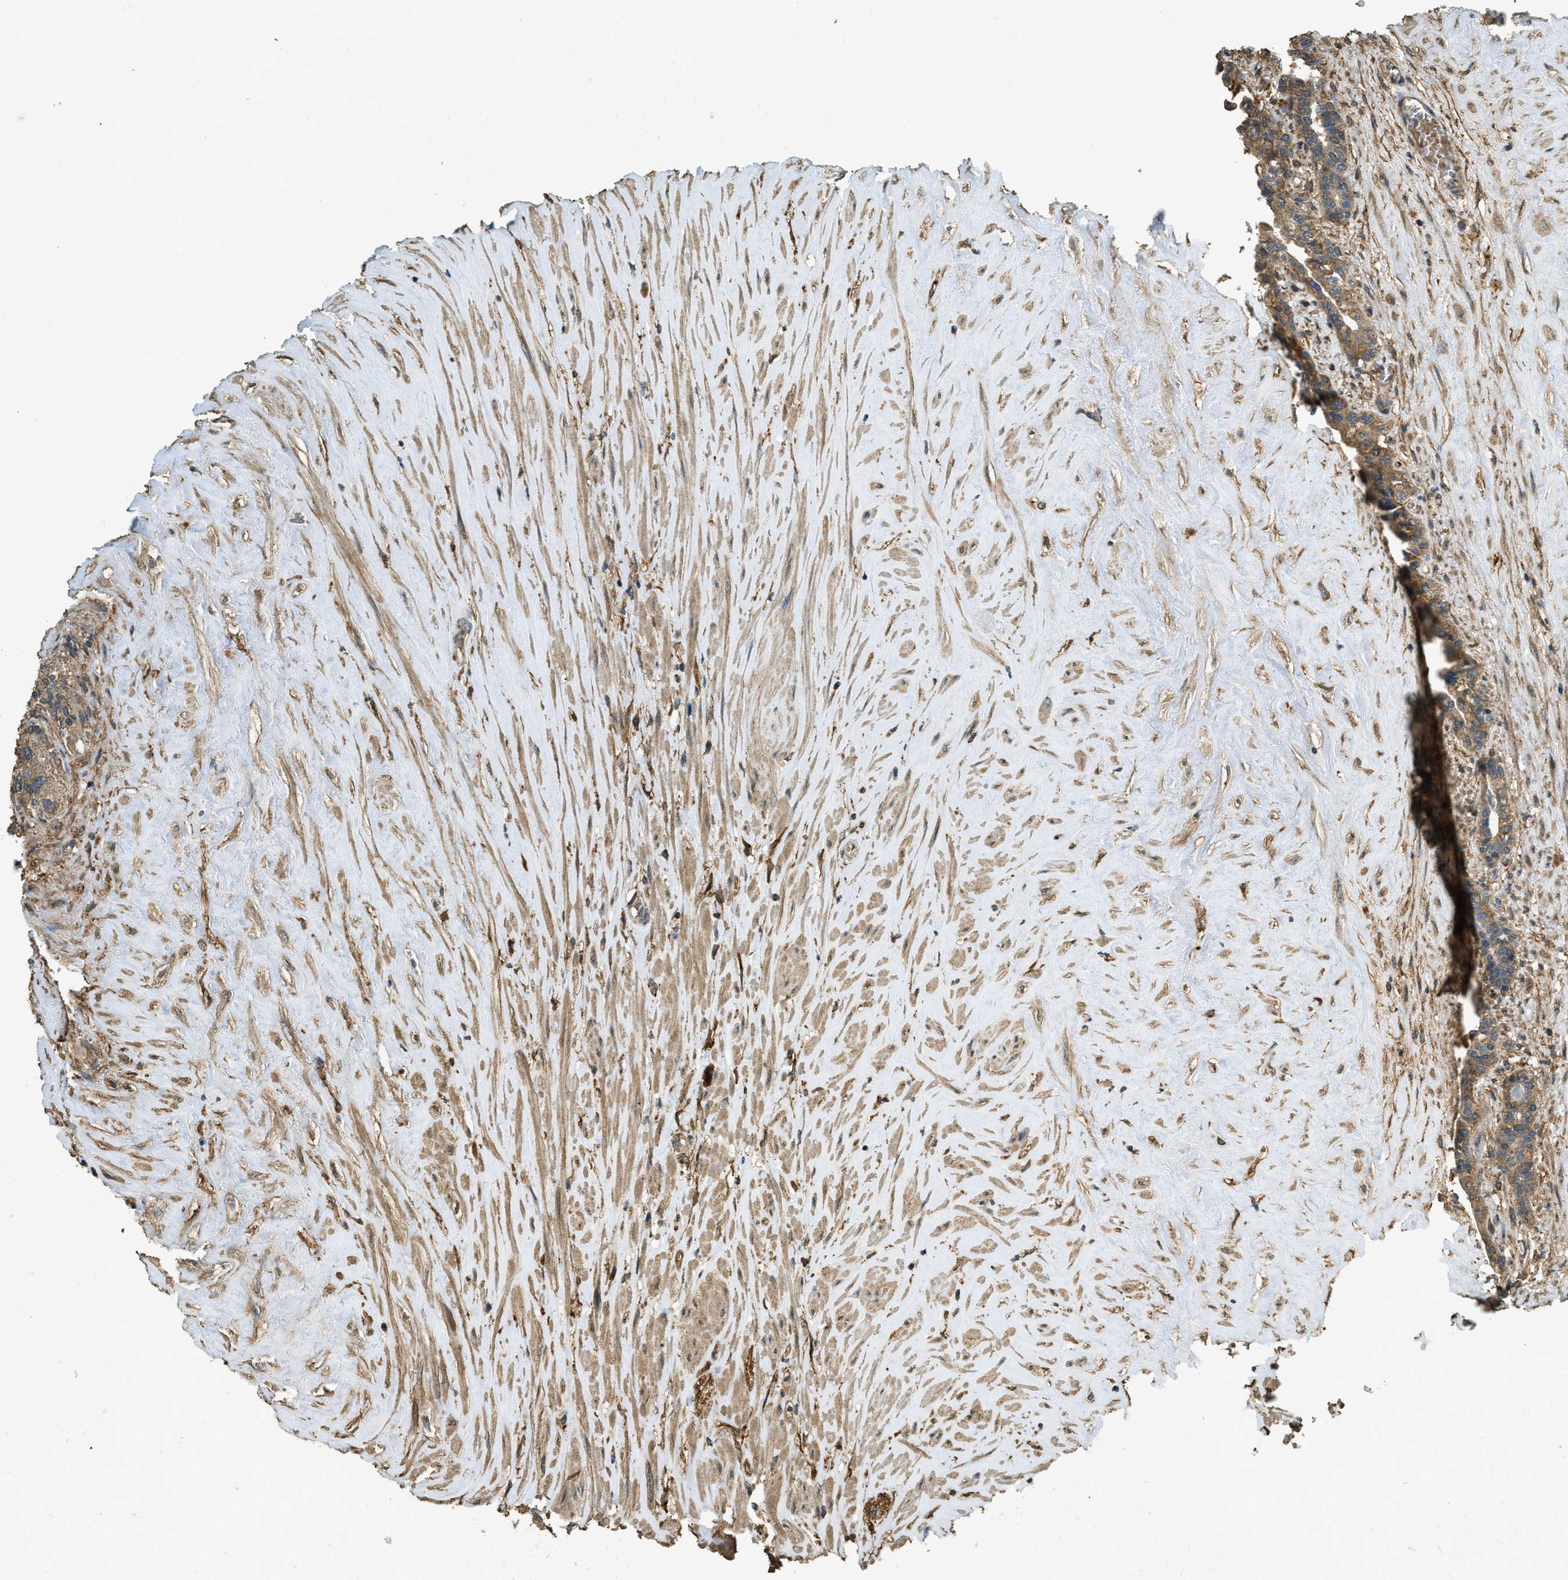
{"staining": {"intensity": "moderate", "quantity": ">75%", "location": "cytoplasmic/membranous"}, "tissue": "seminal vesicle", "cell_type": "Glandular cells", "image_type": "normal", "snomed": [{"axis": "morphology", "description": "Normal tissue, NOS"}, {"axis": "topography", "description": "Seminal veicle"}], "caption": "Immunohistochemistry (DAB (3,3'-diaminobenzidine)) staining of unremarkable human seminal vesicle displays moderate cytoplasmic/membranous protein staining in about >75% of glandular cells.", "gene": "CD276", "patient": {"sex": "male", "age": 63}}